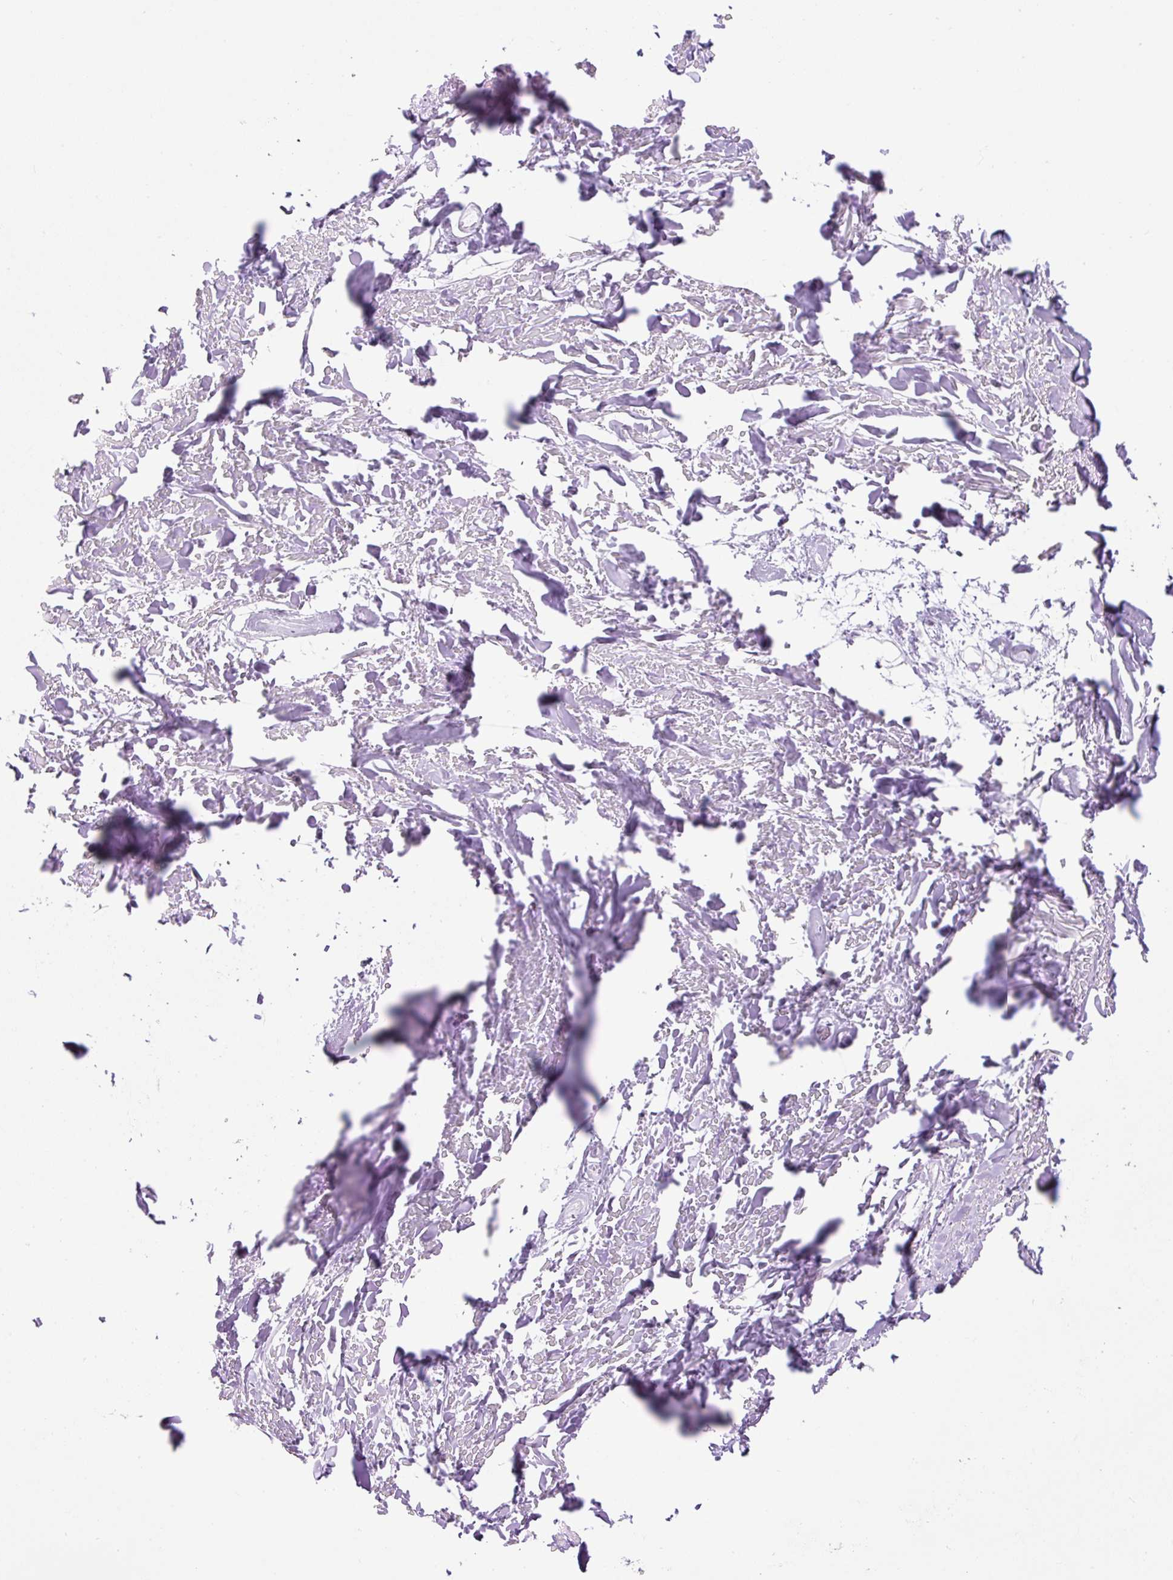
{"staining": {"intensity": "negative", "quantity": "none", "location": "none"}, "tissue": "adipose tissue", "cell_type": "Adipocytes", "image_type": "normal", "snomed": [{"axis": "morphology", "description": "Normal tissue, NOS"}, {"axis": "topography", "description": "Cartilage tissue"}], "caption": "An IHC micrograph of benign adipose tissue is shown. There is no staining in adipocytes of adipose tissue. The staining is performed using DAB (3,3'-diaminobenzidine) brown chromogen with nuclei counter-stained in using hematoxylin.", "gene": "OGDHL", "patient": {"sex": "male", "age": 57}}